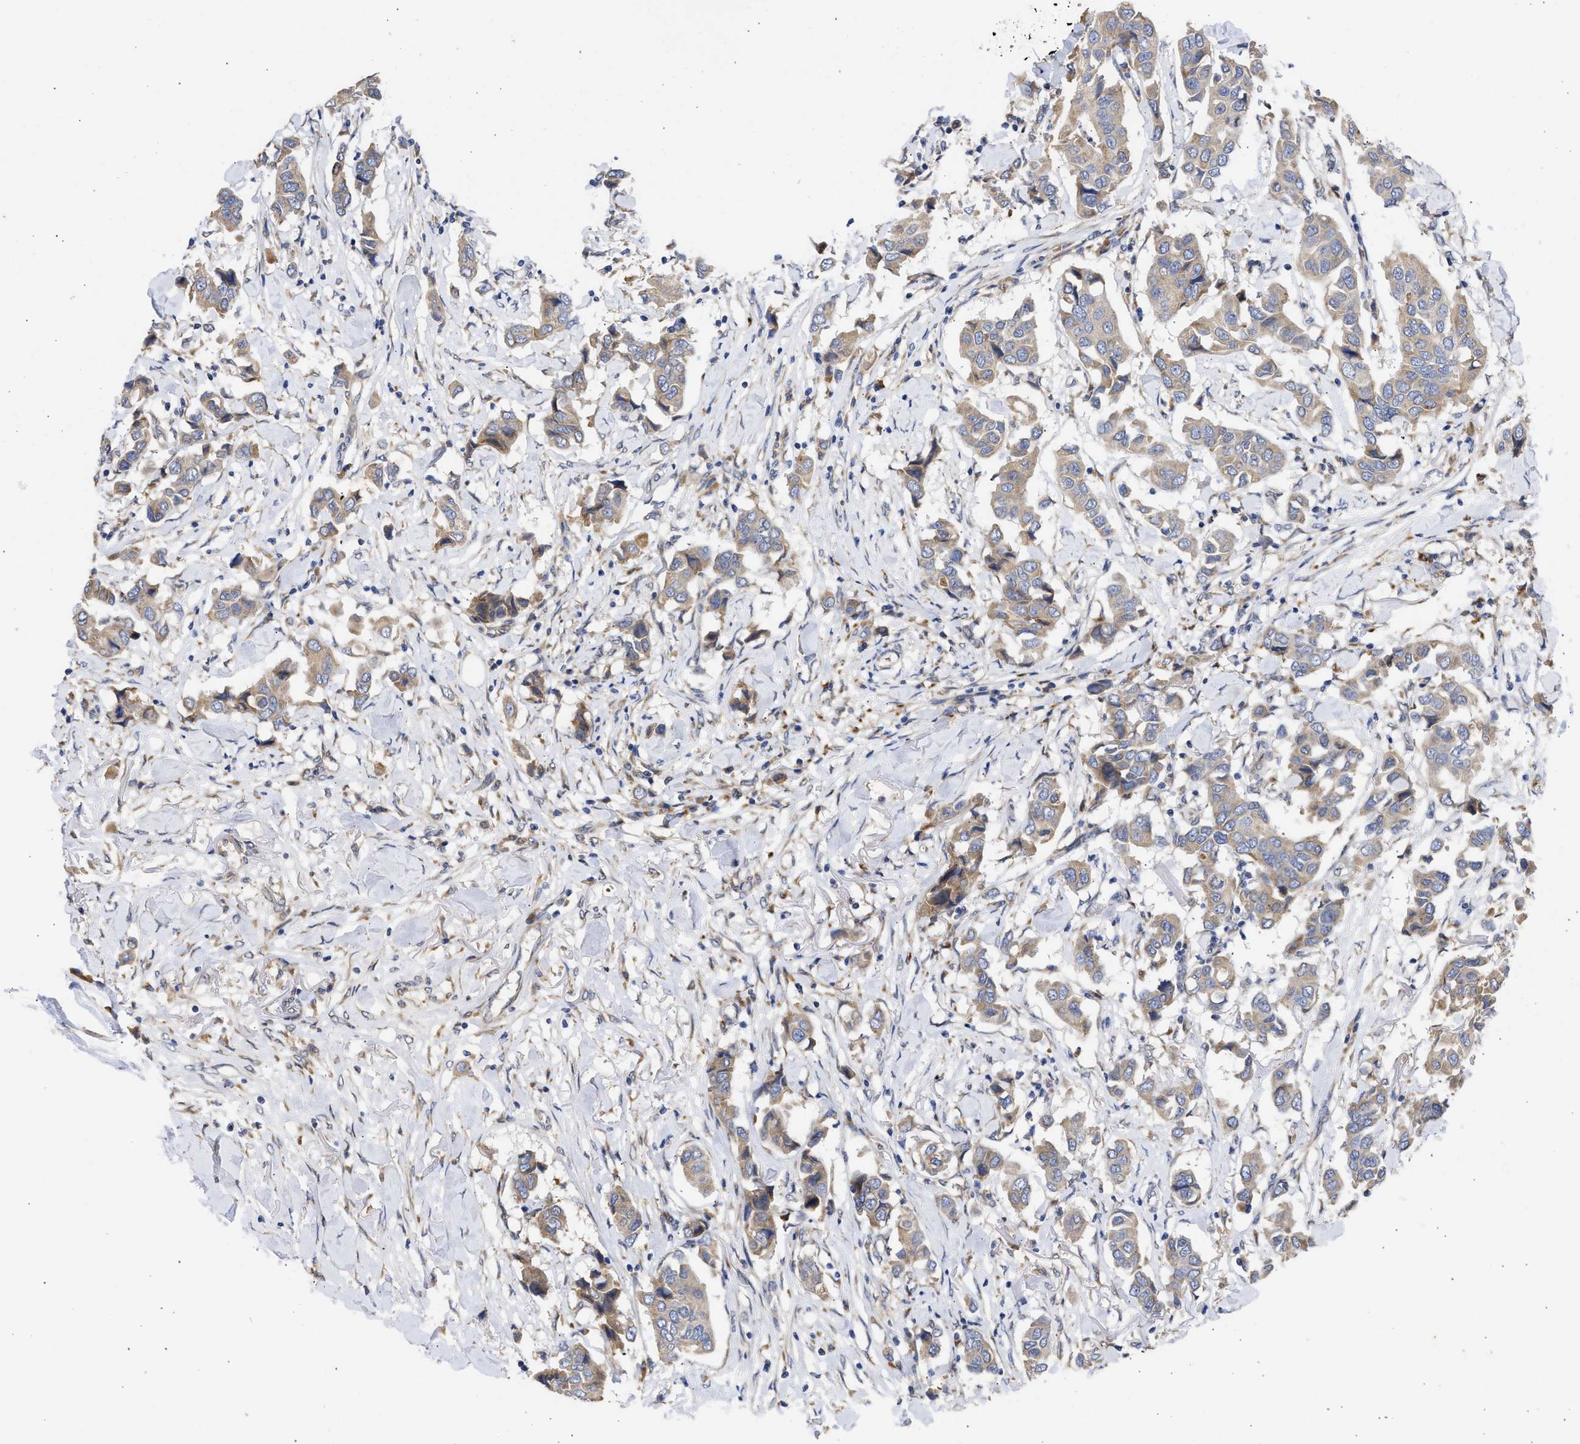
{"staining": {"intensity": "weak", "quantity": ">75%", "location": "cytoplasmic/membranous"}, "tissue": "breast cancer", "cell_type": "Tumor cells", "image_type": "cancer", "snomed": [{"axis": "morphology", "description": "Duct carcinoma"}, {"axis": "topography", "description": "Breast"}], "caption": "Immunohistochemistry (IHC) photomicrograph of neoplastic tissue: human invasive ductal carcinoma (breast) stained using immunohistochemistry (IHC) reveals low levels of weak protein expression localized specifically in the cytoplasmic/membranous of tumor cells, appearing as a cytoplasmic/membranous brown color.", "gene": "TMED1", "patient": {"sex": "female", "age": 80}}